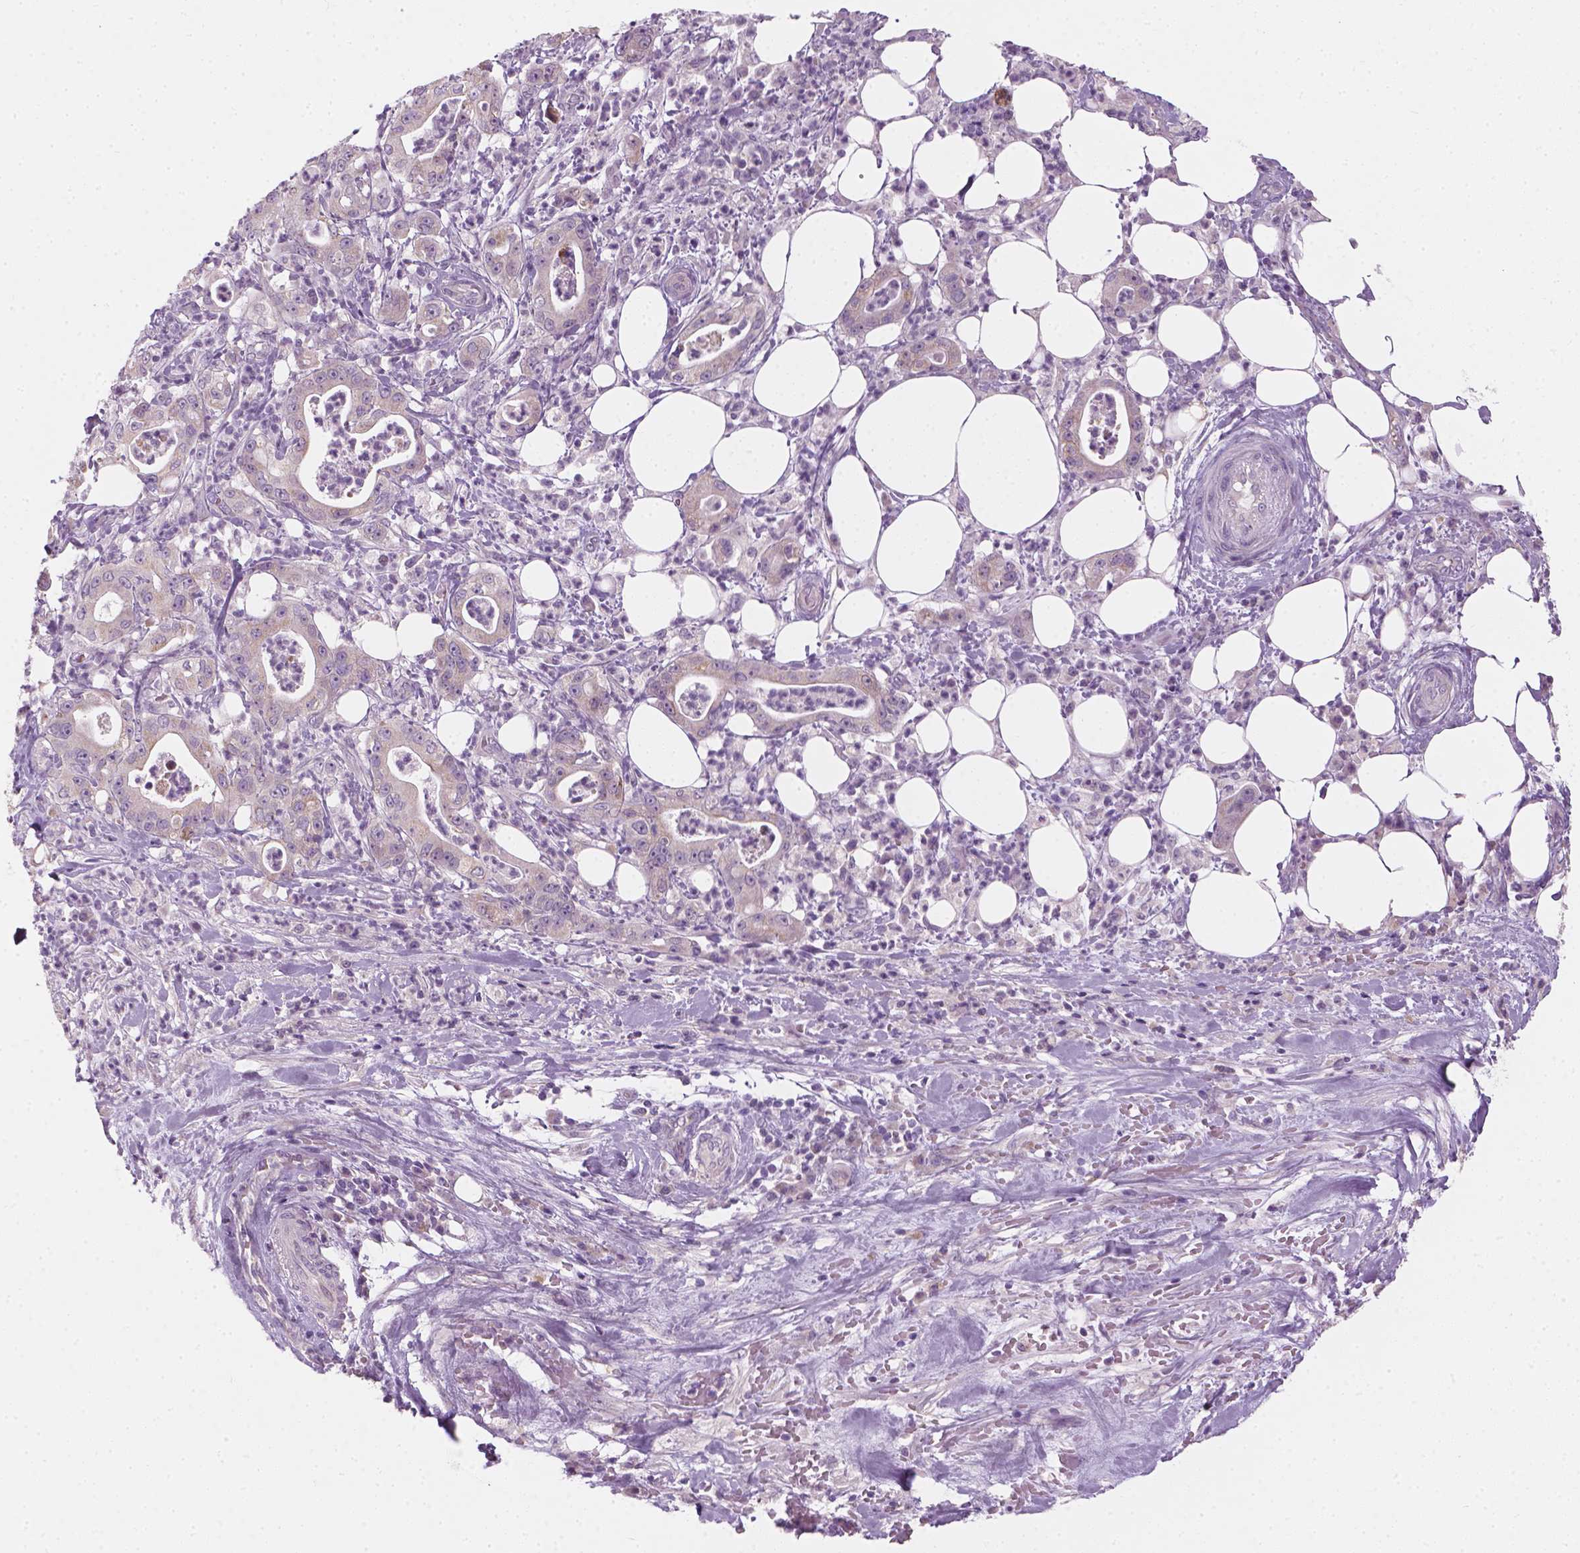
{"staining": {"intensity": "weak", "quantity": "25%-75%", "location": "cytoplasmic/membranous"}, "tissue": "pancreatic cancer", "cell_type": "Tumor cells", "image_type": "cancer", "snomed": [{"axis": "morphology", "description": "Adenocarcinoma, NOS"}, {"axis": "topography", "description": "Pancreas"}], "caption": "Immunohistochemistry (IHC) micrograph of pancreatic adenocarcinoma stained for a protein (brown), which displays low levels of weak cytoplasmic/membranous positivity in about 25%-75% of tumor cells.", "gene": "CFAP126", "patient": {"sex": "male", "age": 71}}